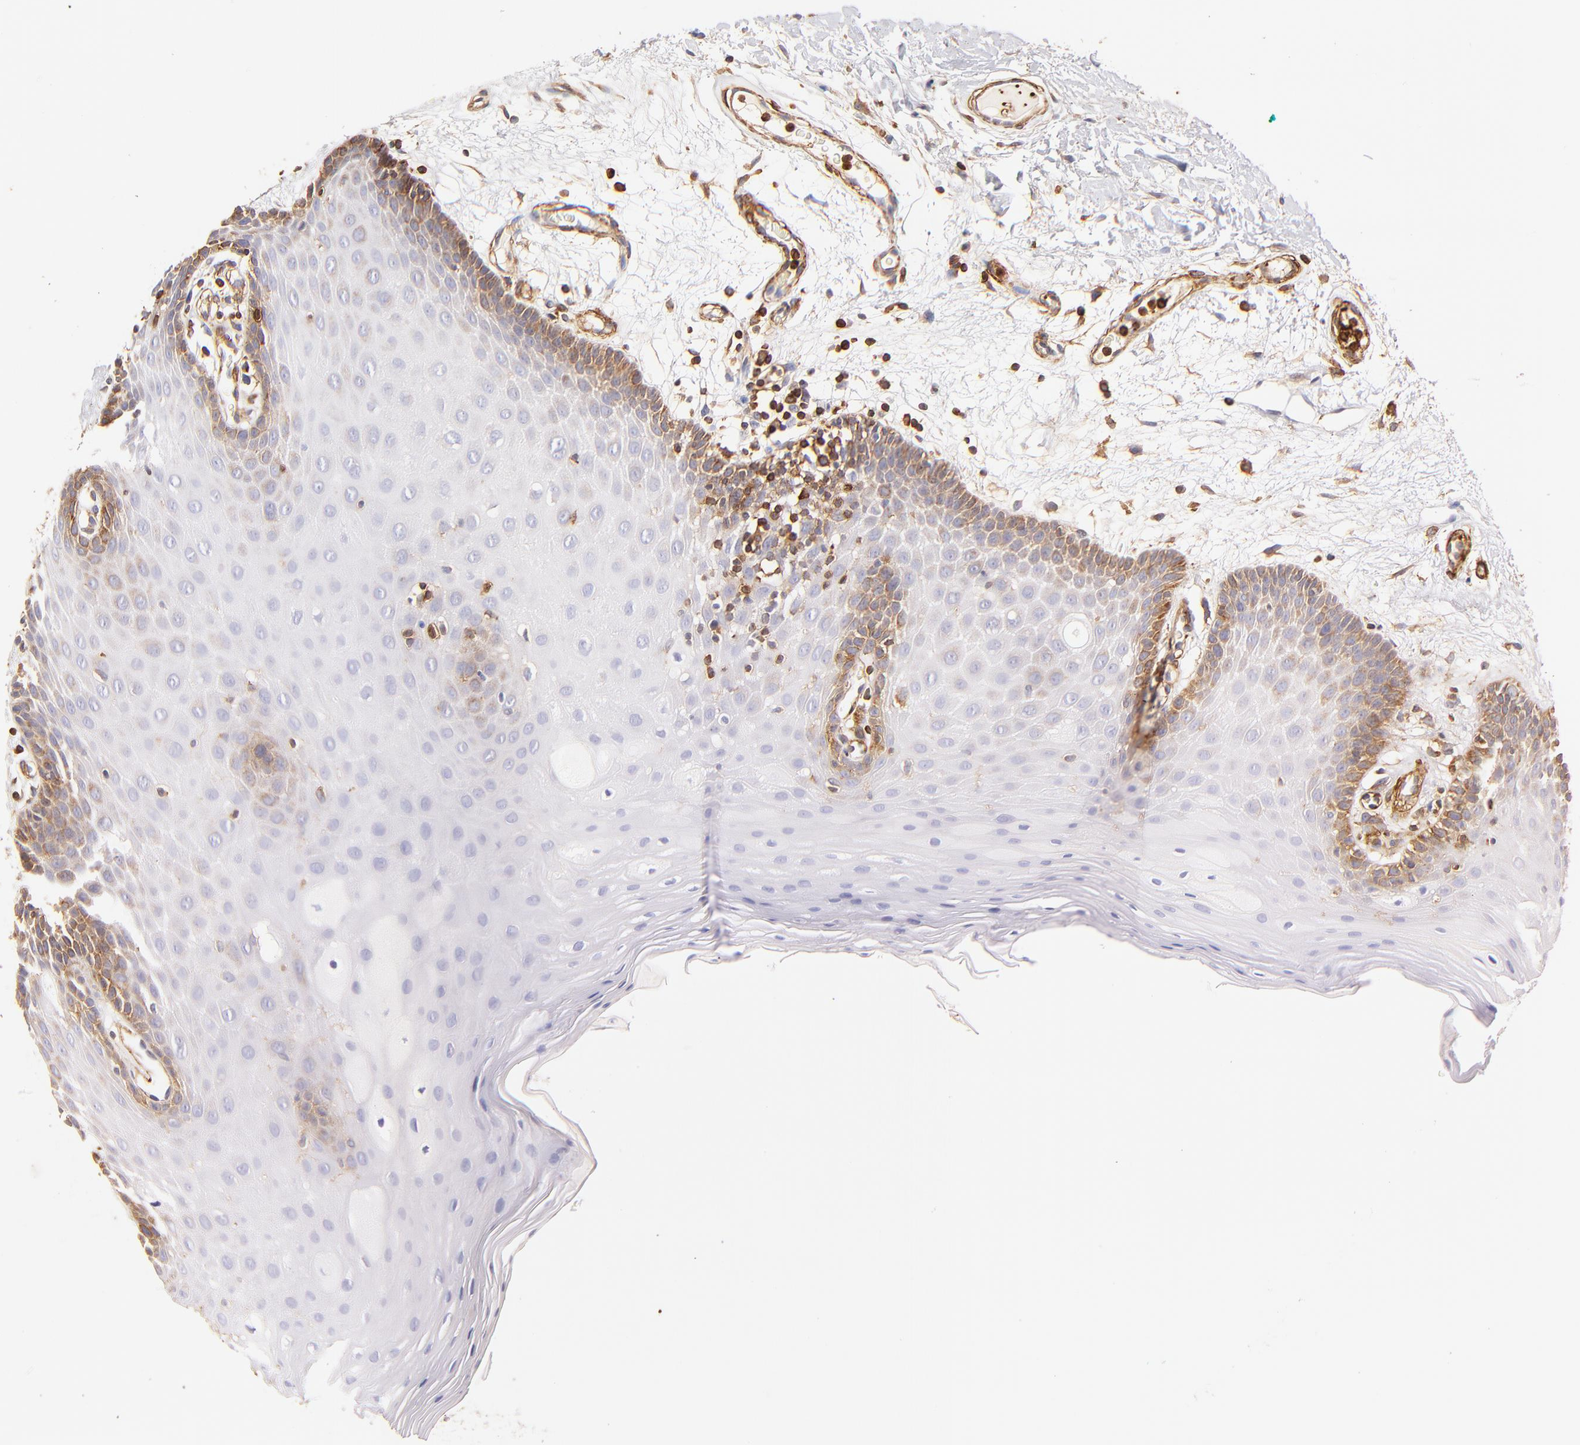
{"staining": {"intensity": "strong", "quantity": "25%-75%", "location": "cytoplasmic/membranous"}, "tissue": "oral mucosa", "cell_type": "Squamous epithelial cells", "image_type": "normal", "snomed": [{"axis": "morphology", "description": "Normal tissue, NOS"}, {"axis": "morphology", "description": "Squamous cell carcinoma, NOS"}, {"axis": "topography", "description": "Skeletal muscle"}, {"axis": "topography", "description": "Oral tissue"}, {"axis": "topography", "description": "Head-Neck"}], "caption": "An image of human oral mucosa stained for a protein shows strong cytoplasmic/membranous brown staining in squamous epithelial cells.", "gene": "FLNA", "patient": {"sex": "male", "age": 71}}